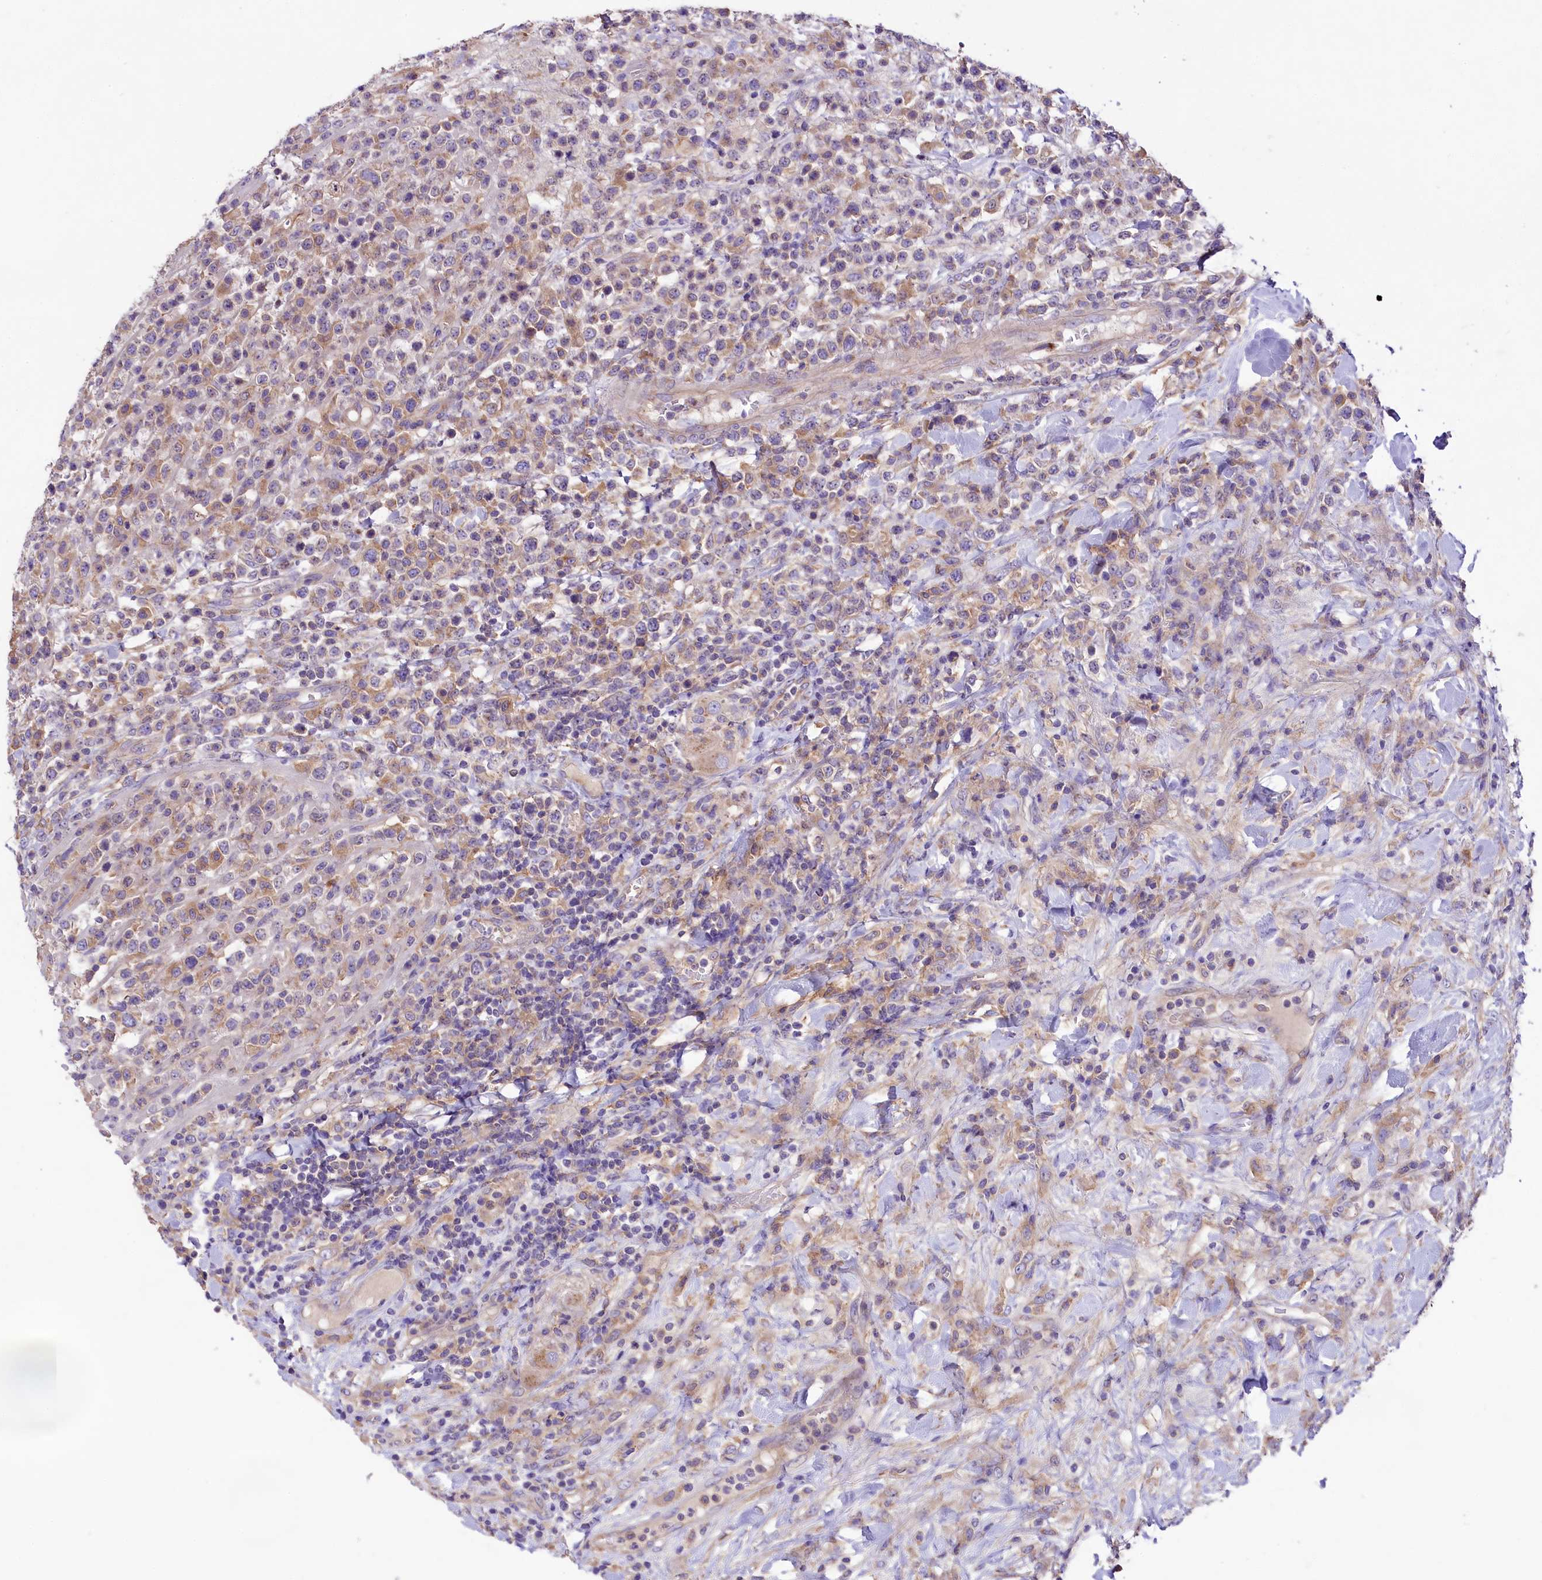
{"staining": {"intensity": "negative", "quantity": "none", "location": "none"}, "tissue": "lymphoma", "cell_type": "Tumor cells", "image_type": "cancer", "snomed": [{"axis": "morphology", "description": "Malignant lymphoma, non-Hodgkin's type, High grade"}, {"axis": "topography", "description": "Colon"}], "caption": "DAB (3,3'-diaminobenzidine) immunohistochemical staining of high-grade malignant lymphoma, non-Hodgkin's type demonstrates no significant positivity in tumor cells.", "gene": "PEMT", "patient": {"sex": "female", "age": 53}}